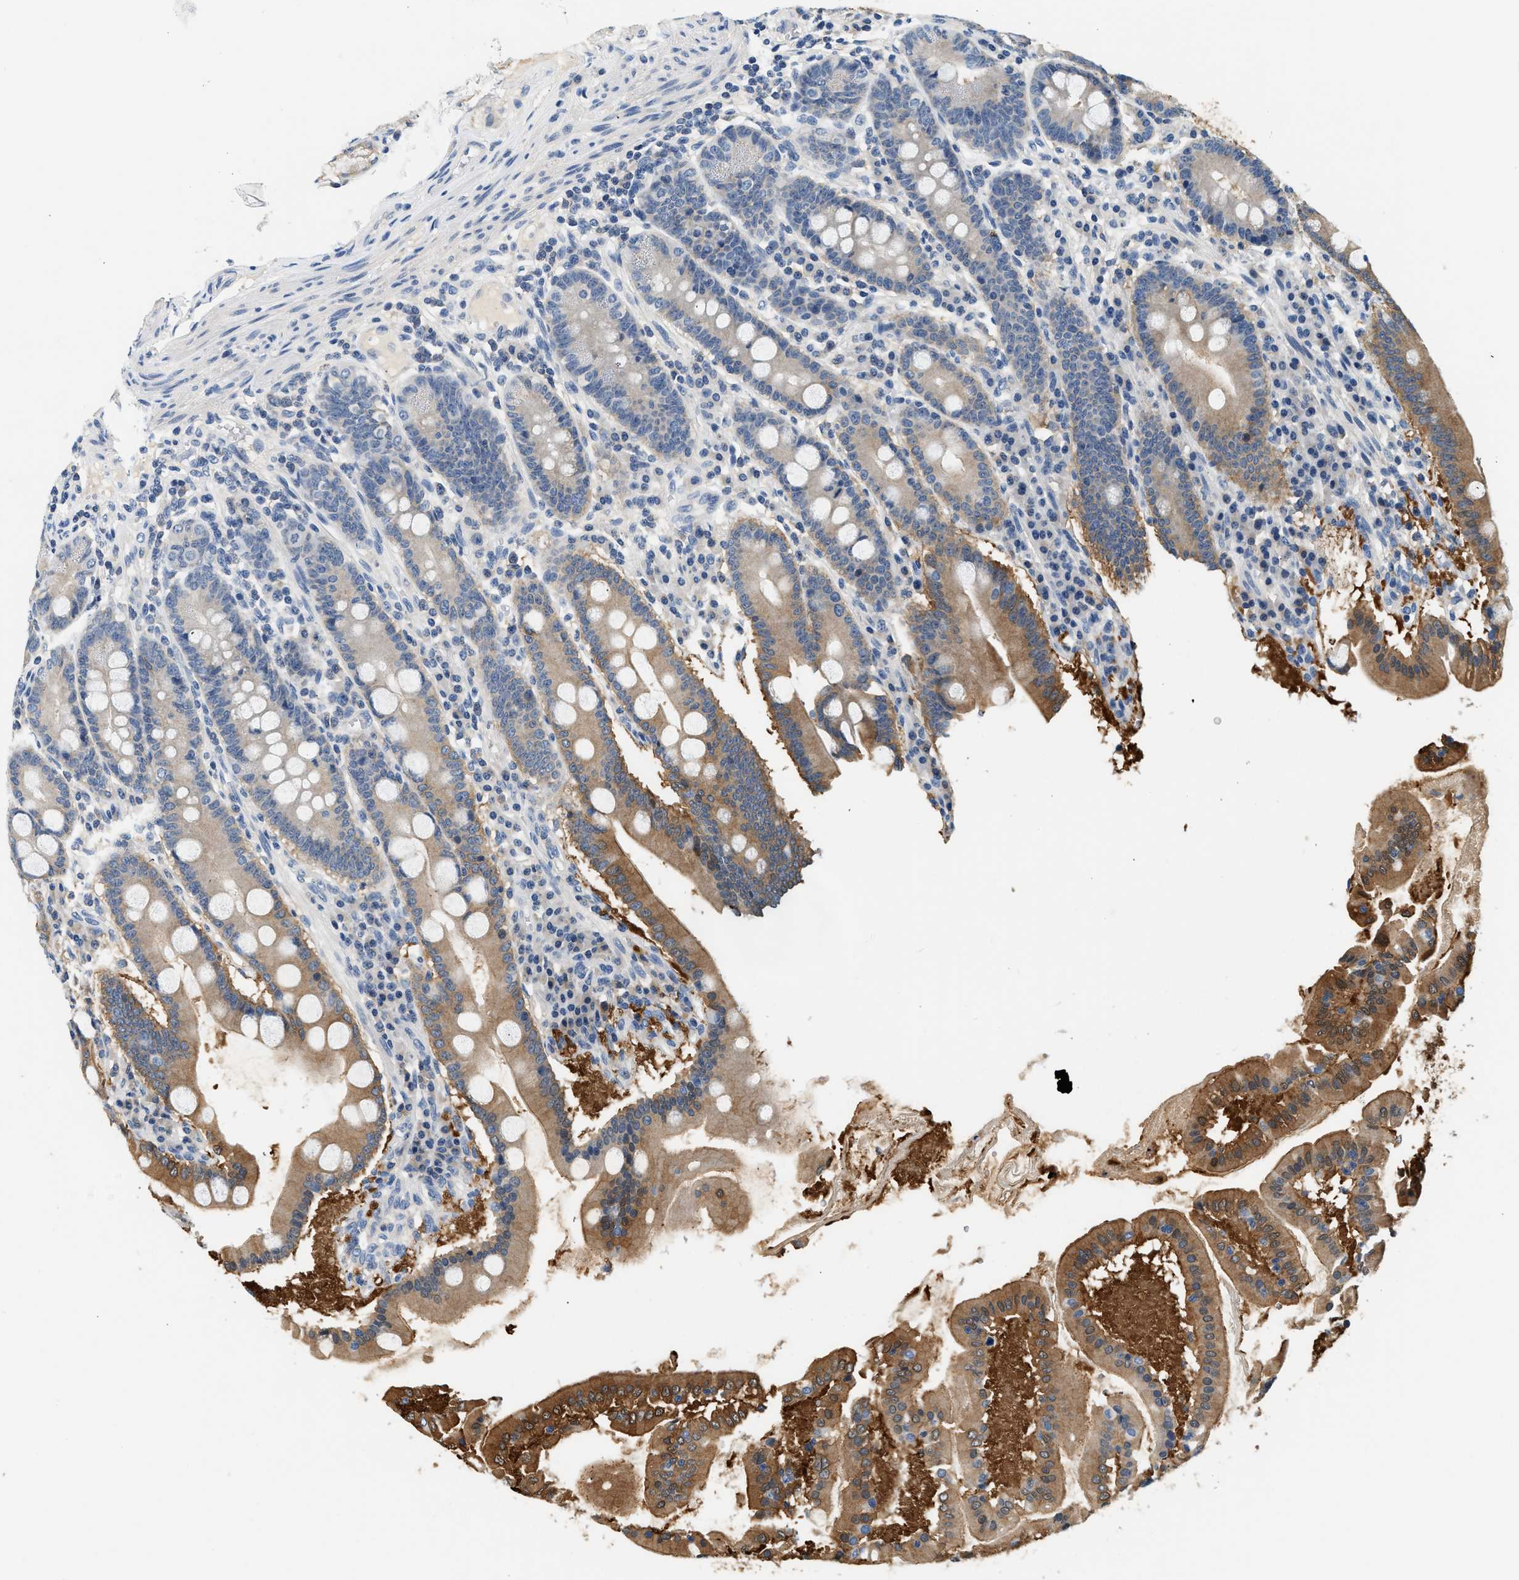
{"staining": {"intensity": "moderate", "quantity": ">75%", "location": "cytoplasmic/membranous"}, "tissue": "duodenum", "cell_type": "Glandular cells", "image_type": "normal", "snomed": [{"axis": "morphology", "description": "Normal tissue, NOS"}, {"axis": "topography", "description": "Duodenum"}], "caption": "The histopathology image demonstrates staining of normal duodenum, revealing moderate cytoplasmic/membranous protein positivity (brown color) within glandular cells. (DAB (3,3'-diaminobenzidine) IHC with brightfield microscopy, high magnification).", "gene": "SLC35E1", "patient": {"sex": "male", "age": 50}}